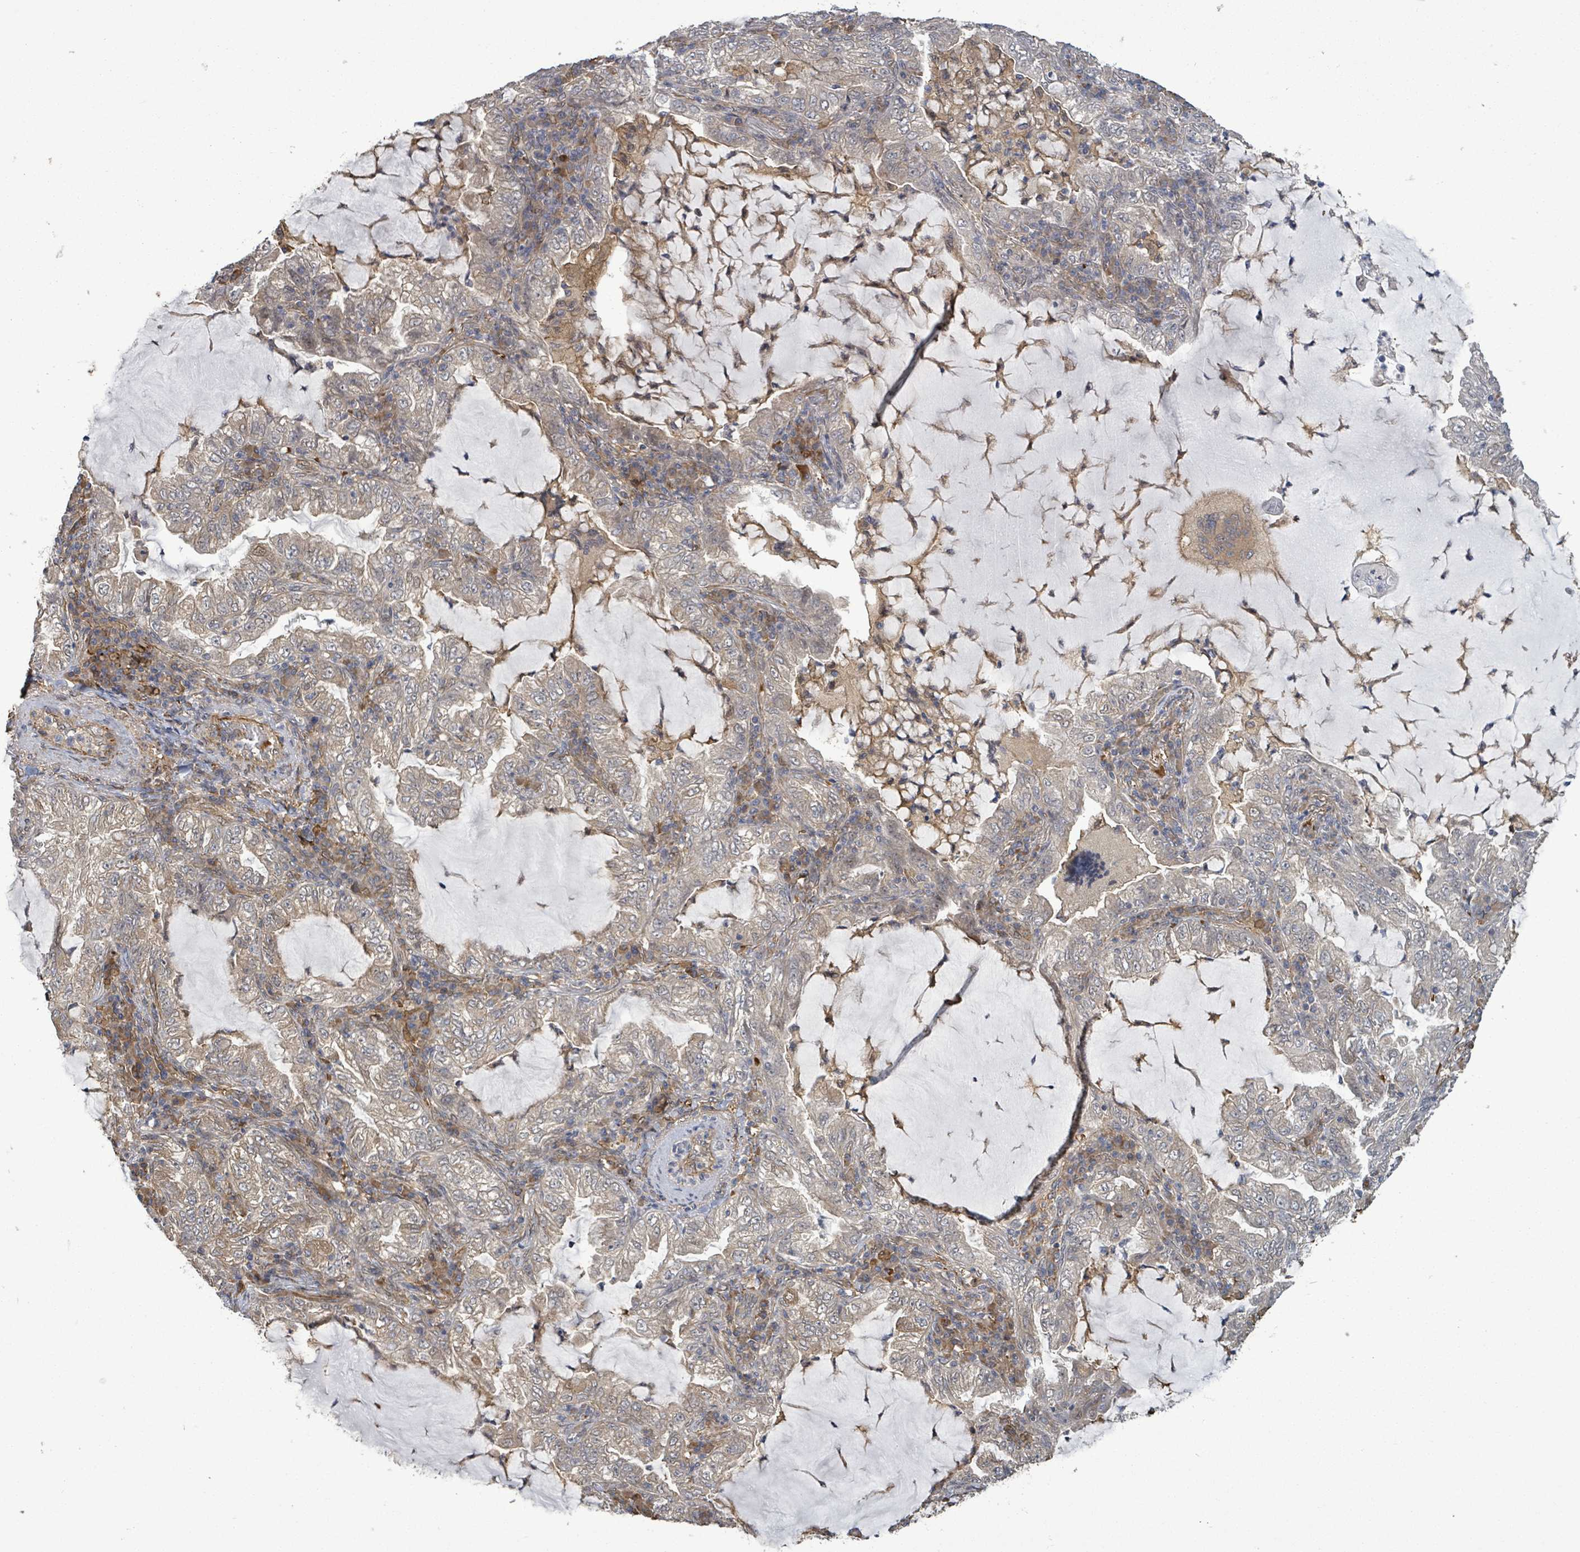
{"staining": {"intensity": "weak", "quantity": "<25%", "location": "cytoplasmic/membranous"}, "tissue": "lung cancer", "cell_type": "Tumor cells", "image_type": "cancer", "snomed": [{"axis": "morphology", "description": "Adenocarcinoma, NOS"}, {"axis": "topography", "description": "Lung"}], "caption": "Tumor cells show no significant protein expression in lung cancer.", "gene": "MAP3K6", "patient": {"sex": "female", "age": 73}}